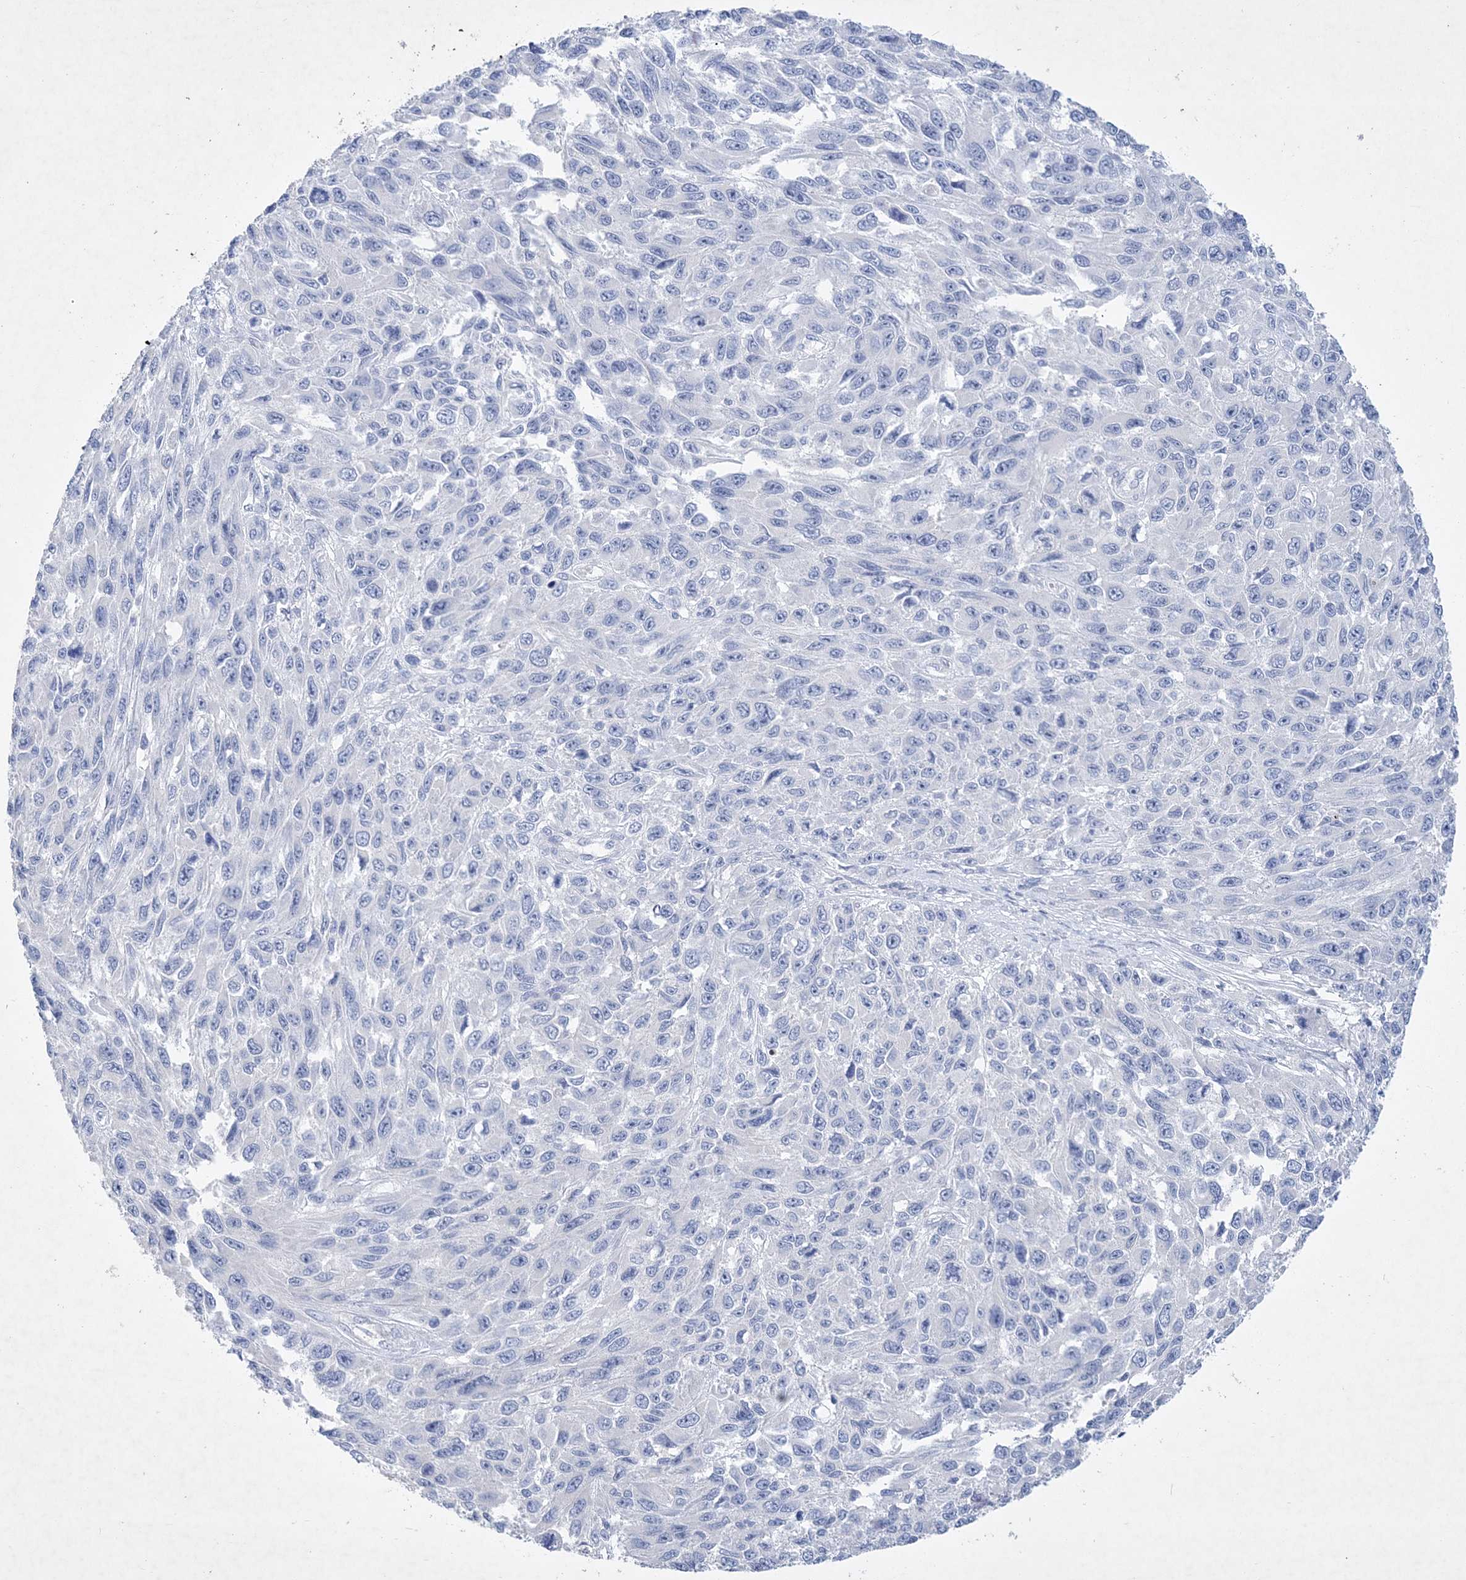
{"staining": {"intensity": "negative", "quantity": "none", "location": "none"}, "tissue": "melanoma", "cell_type": "Tumor cells", "image_type": "cancer", "snomed": [{"axis": "morphology", "description": "Malignant melanoma, NOS"}, {"axis": "topography", "description": "Skin"}], "caption": "Immunohistochemistry (IHC) of human malignant melanoma demonstrates no expression in tumor cells. Brightfield microscopy of immunohistochemistry (IHC) stained with DAB (3,3'-diaminobenzidine) (brown) and hematoxylin (blue), captured at high magnification.", "gene": "COPS8", "patient": {"sex": "female", "age": 96}}